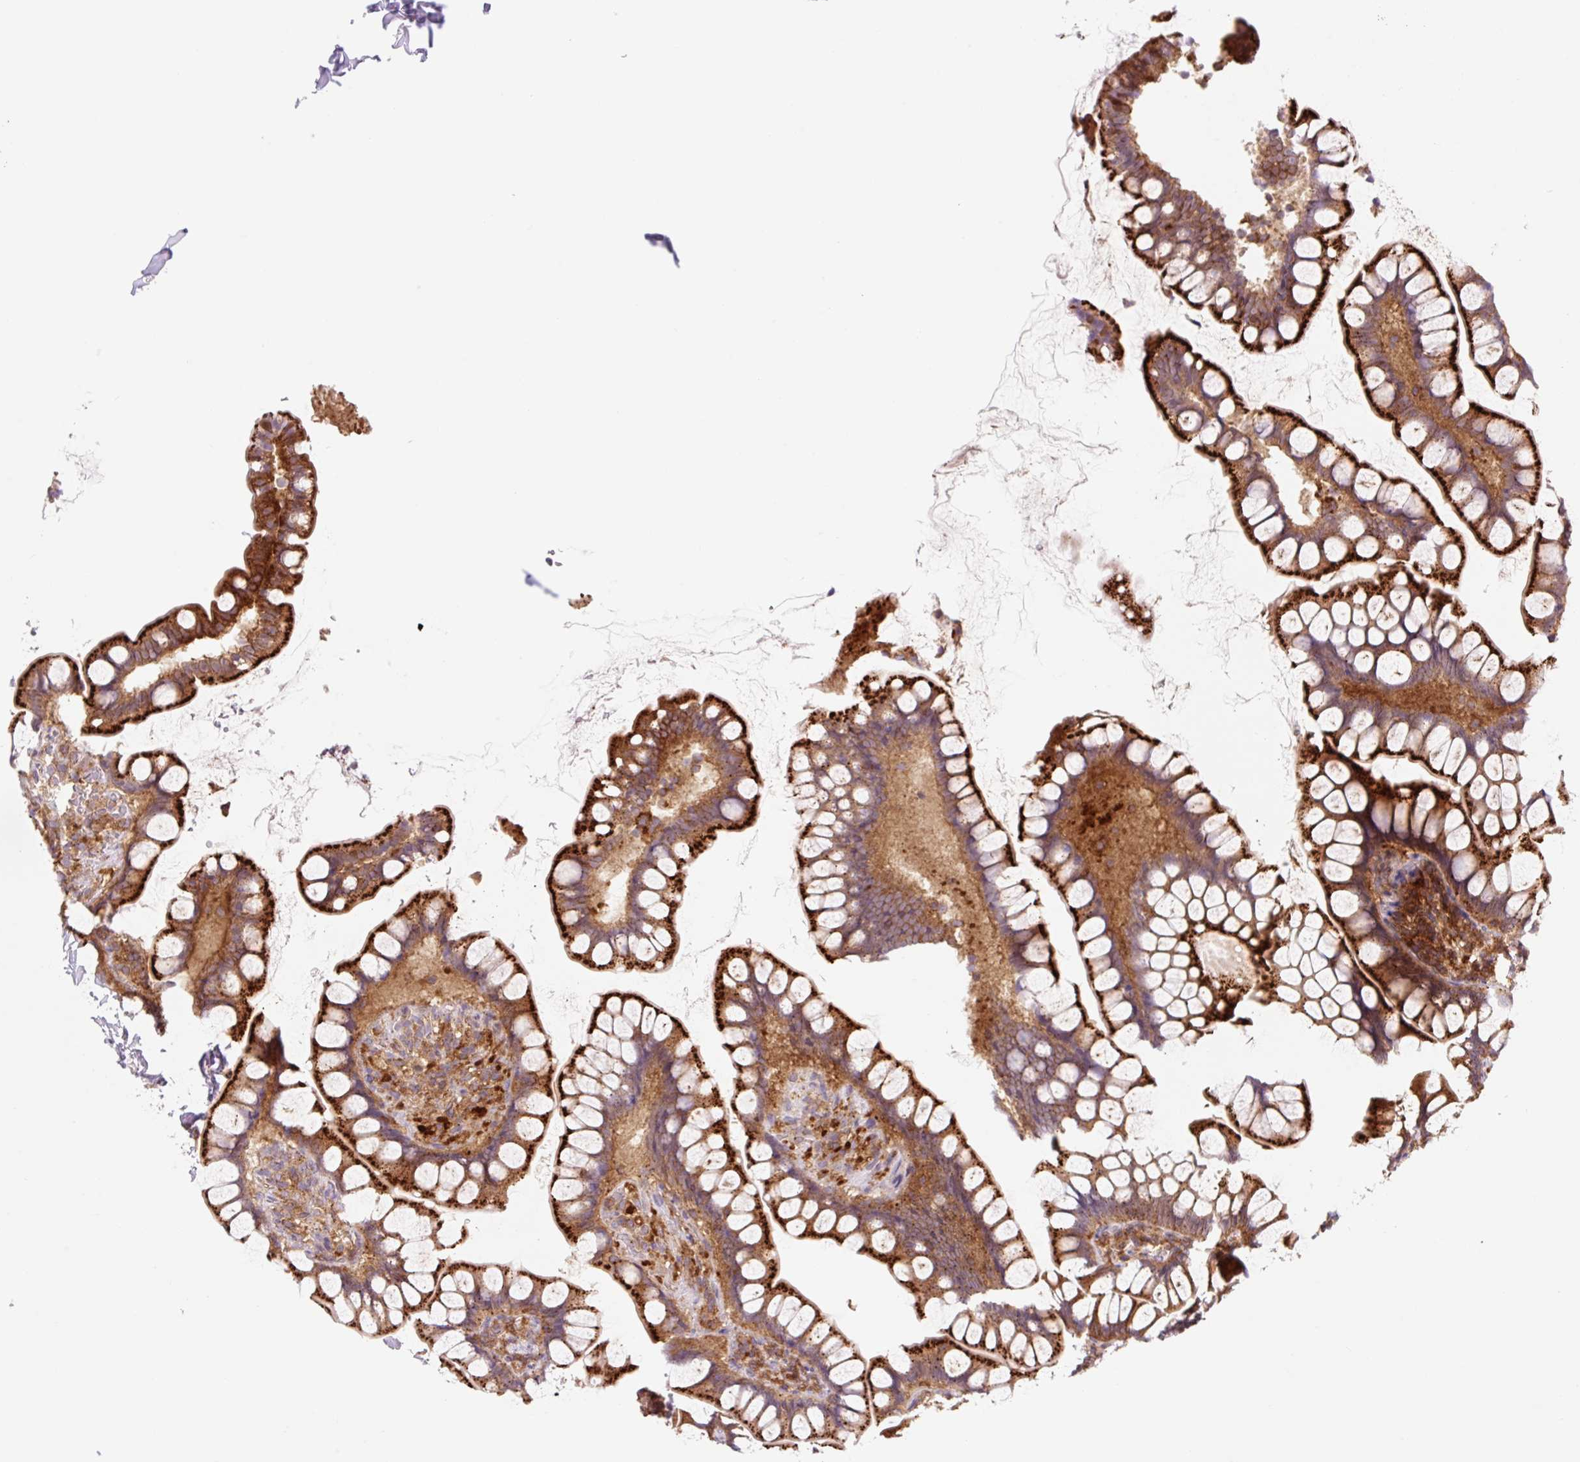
{"staining": {"intensity": "strong", "quantity": ">75%", "location": "cytoplasmic/membranous"}, "tissue": "small intestine", "cell_type": "Glandular cells", "image_type": "normal", "snomed": [{"axis": "morphology", "description": "Normal tissue, NOS"}, {"axis": "topography", "description": "Small intestine"}], "caption": "DAB immunohistochemical staining of normal human small intestine displays strong cytoplasmic/membranous protein staining in approximately >75% of glandular cells. (IHC, brightfield microscopy, high magnification).", "gene": "VPS4A", "patient": {"sex": "male", "age": 70}}